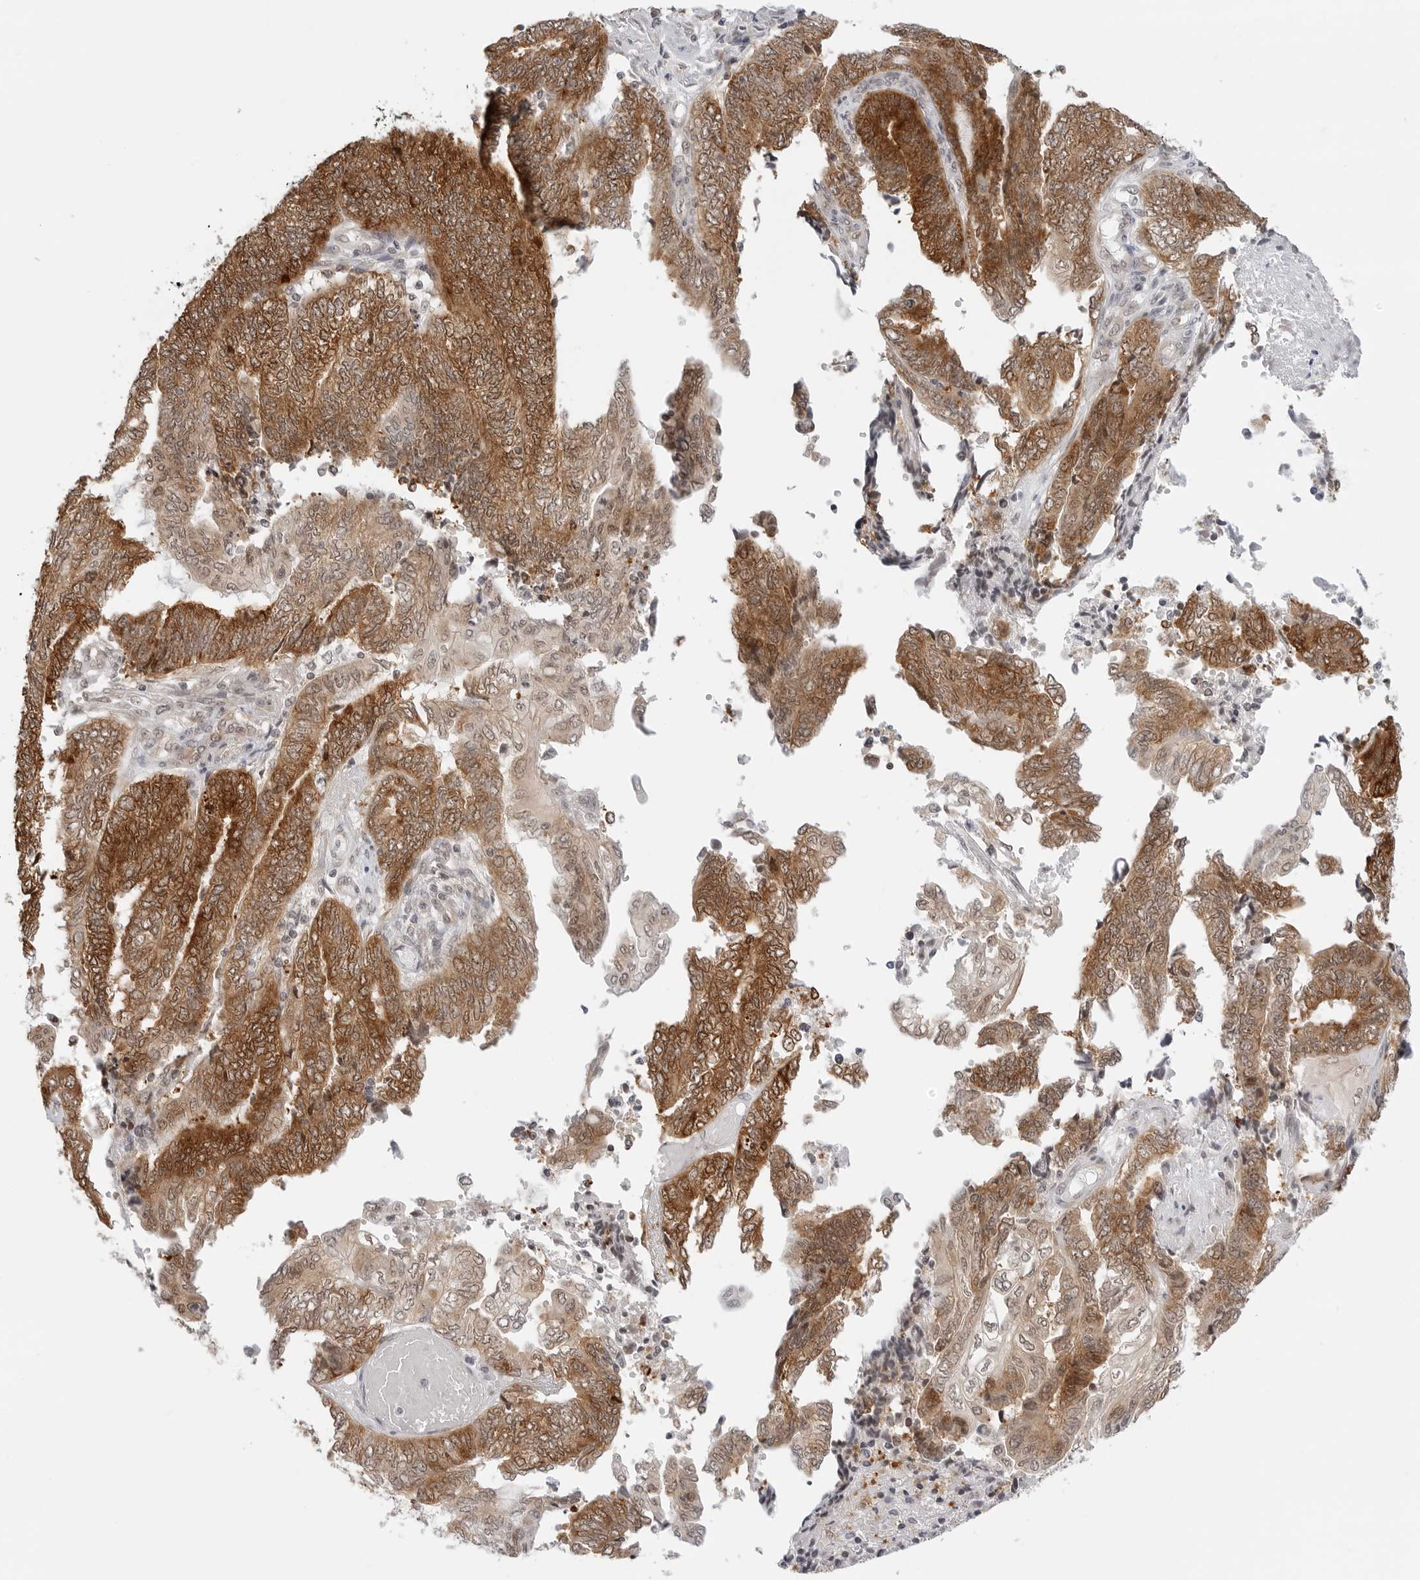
{"staining": {"intensity": "strong", "quantity": ">75%", "location": "cytoplasmic/membranous,nuclear"}, "tissue": "endometrial cancer", "cell_type": "Tumor cells", "image_type": "cancer", "snomed": [{"axis": "morphology", "description": "Adenocarcinoma, NOS"}, {"axis": "topography", "description": "Uterus"}, {"axis": "topography", "description": "Endometrium"}], "caption": "Protein expression analysis of human adenocarcinoma (endometrial) reveals strong cytoplasmic/membranous and nuclear expression in about >75% of tumor cells. (Stains: DAB in brown, nuclei in blue, Microscopy: brightfield microscopy at high magnification).", "gene": "METAP1", "patient": {"sex": "female", "age": 70}}